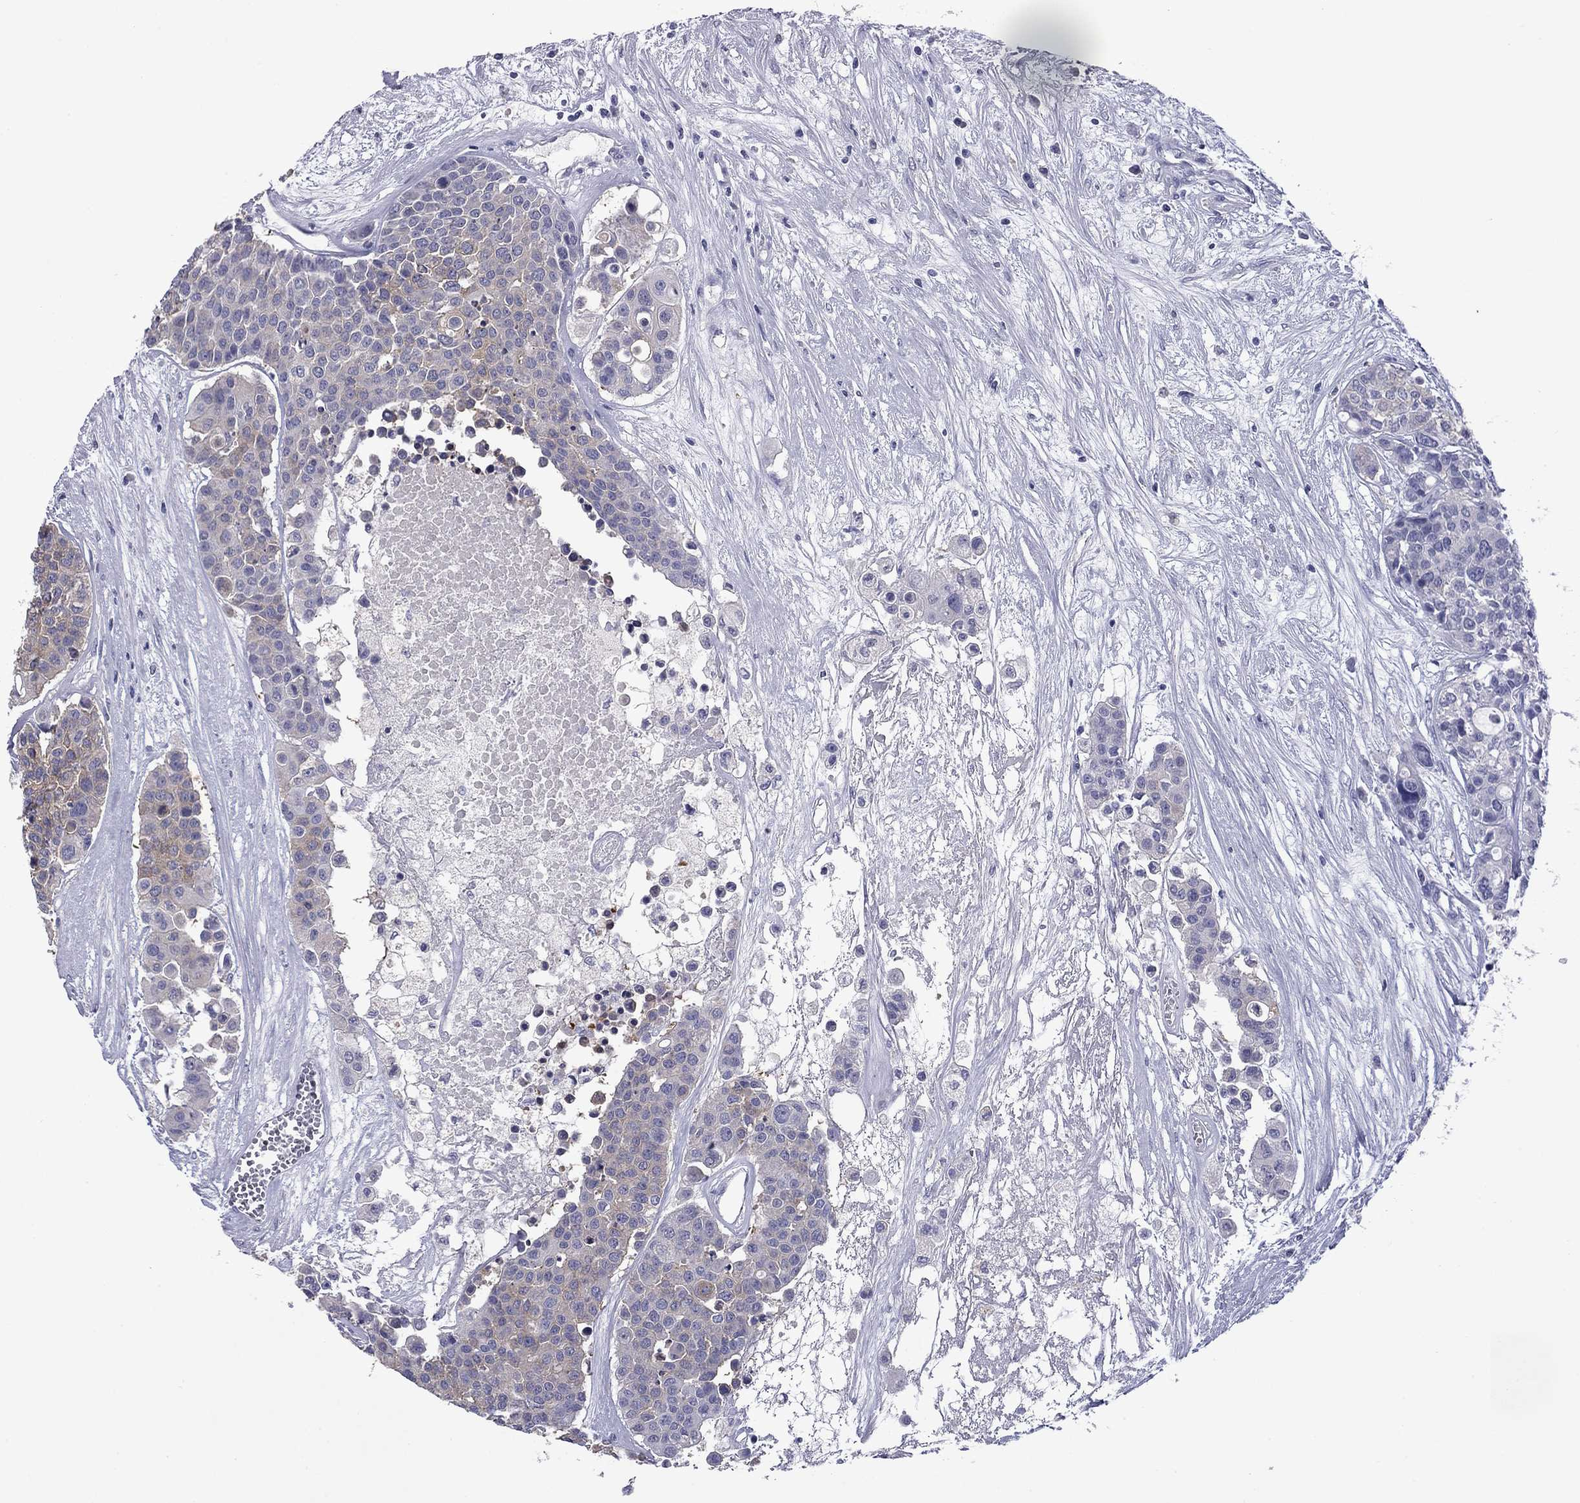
{"staining": {"intensity": "weak", "quantity": "<25%", "location": "cytoplasmic/membranous"}, "tissue": "carcinoid", "cell_type": "Tumor cells", "image_type": "cancer", "snomed": [{"axis": "morphology", "description": "Carcinoid, malignant, NOS"}, {"axis": "topography", "description": "Colon"}], "caption": "There is no significant staining in tumor cells of carcinoid.", "gene": "CFAP119", "patient": {"sex": "male", "age": 81}}